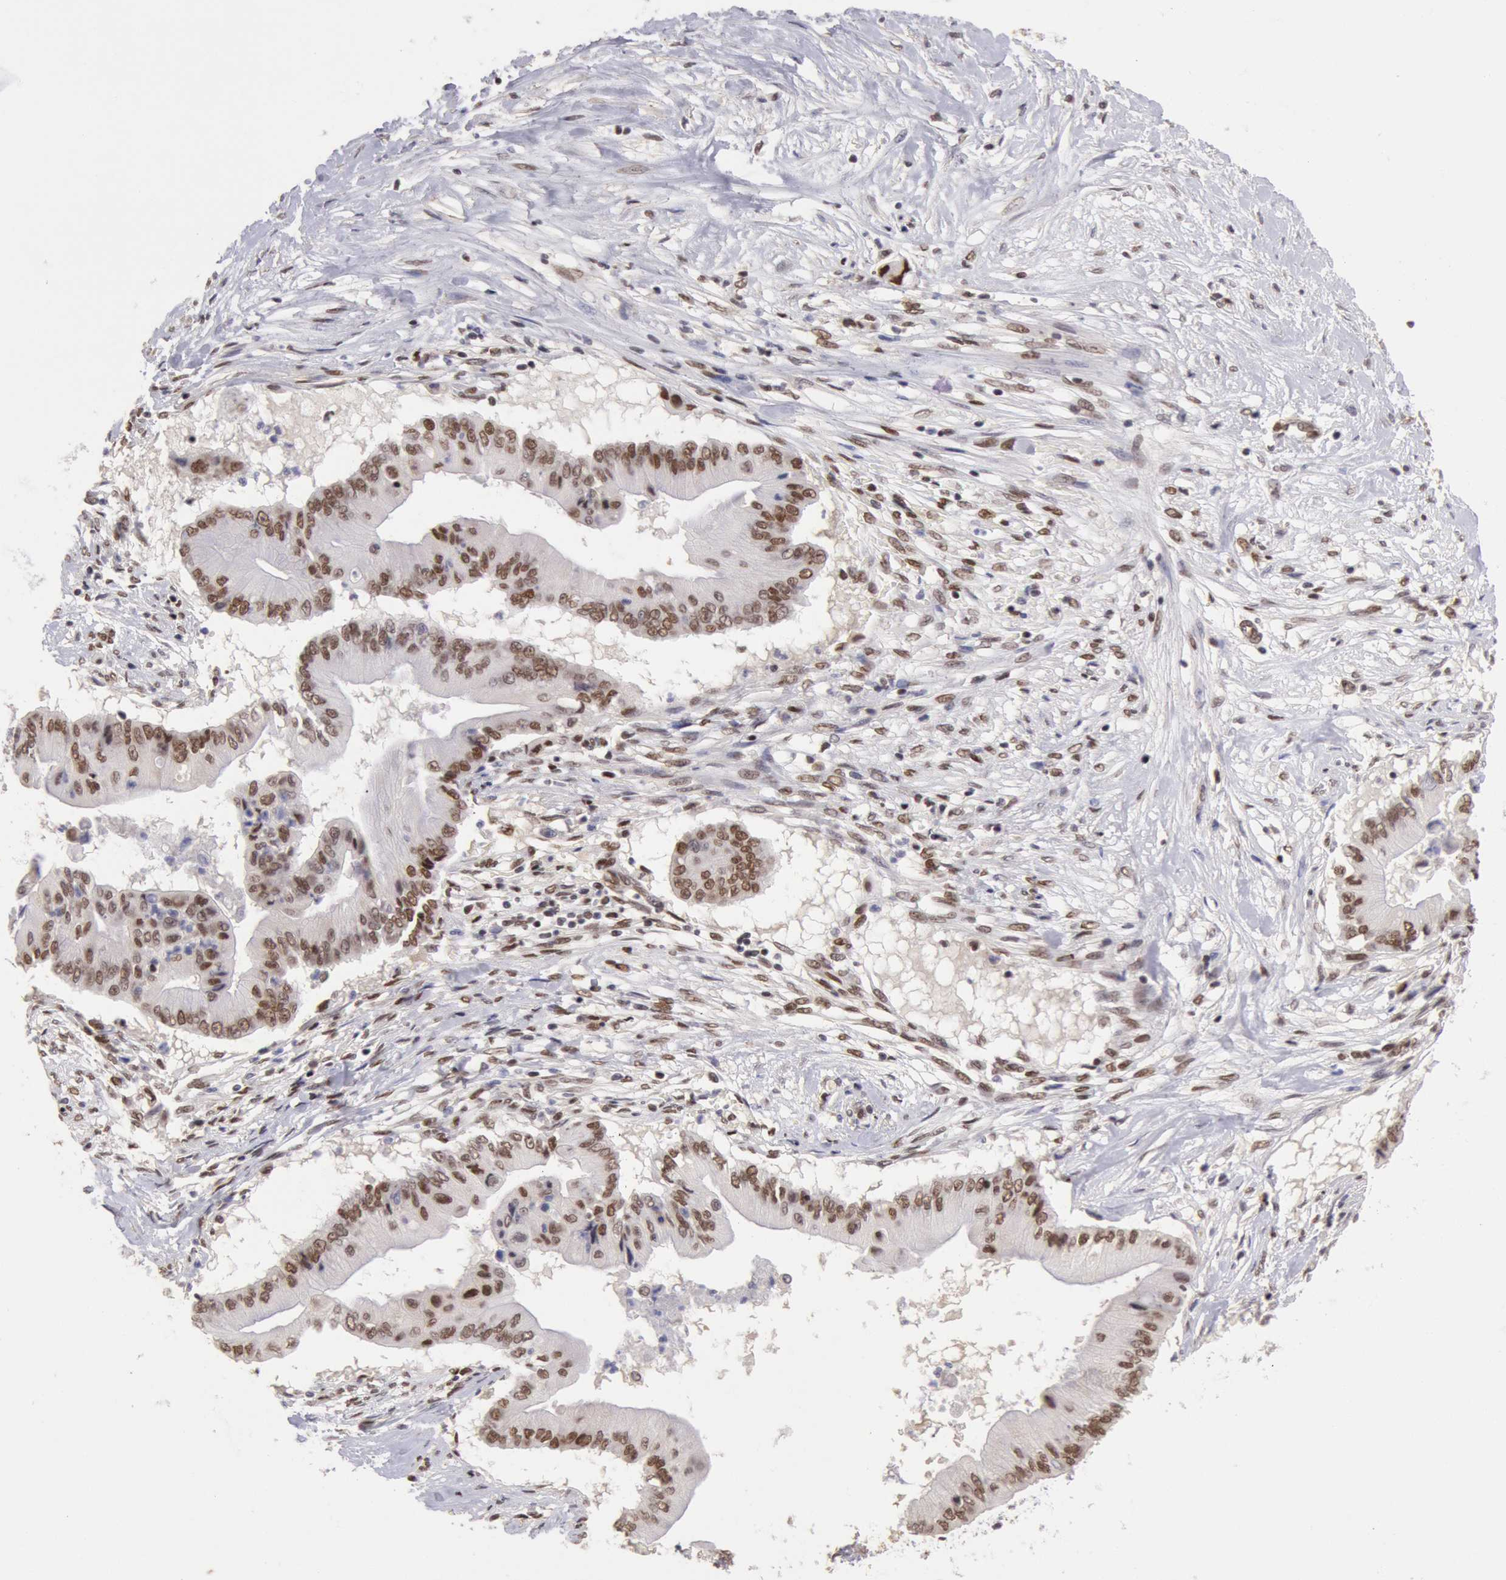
{"staining": {"intensity": "moderate", "quantity": ">75%", "location": "nuclear"}, "tissue": "pancreatic cancer", "cell_type": "Tumor cells", "image_type": "cancer", "snomed": [{"axis": "morphology", "description": "Adenocarcinoma, NOS"}, {"axis": "topography", "description": "Pancreas"}], "caption": "Pancreatic adenocarcinoma stained for a protein (brown) displays moderate nuclear positive staining in about >75% of tumor cells.", "gene": "CDKN2B", "patient": {"sex": "male", "age": 62}}